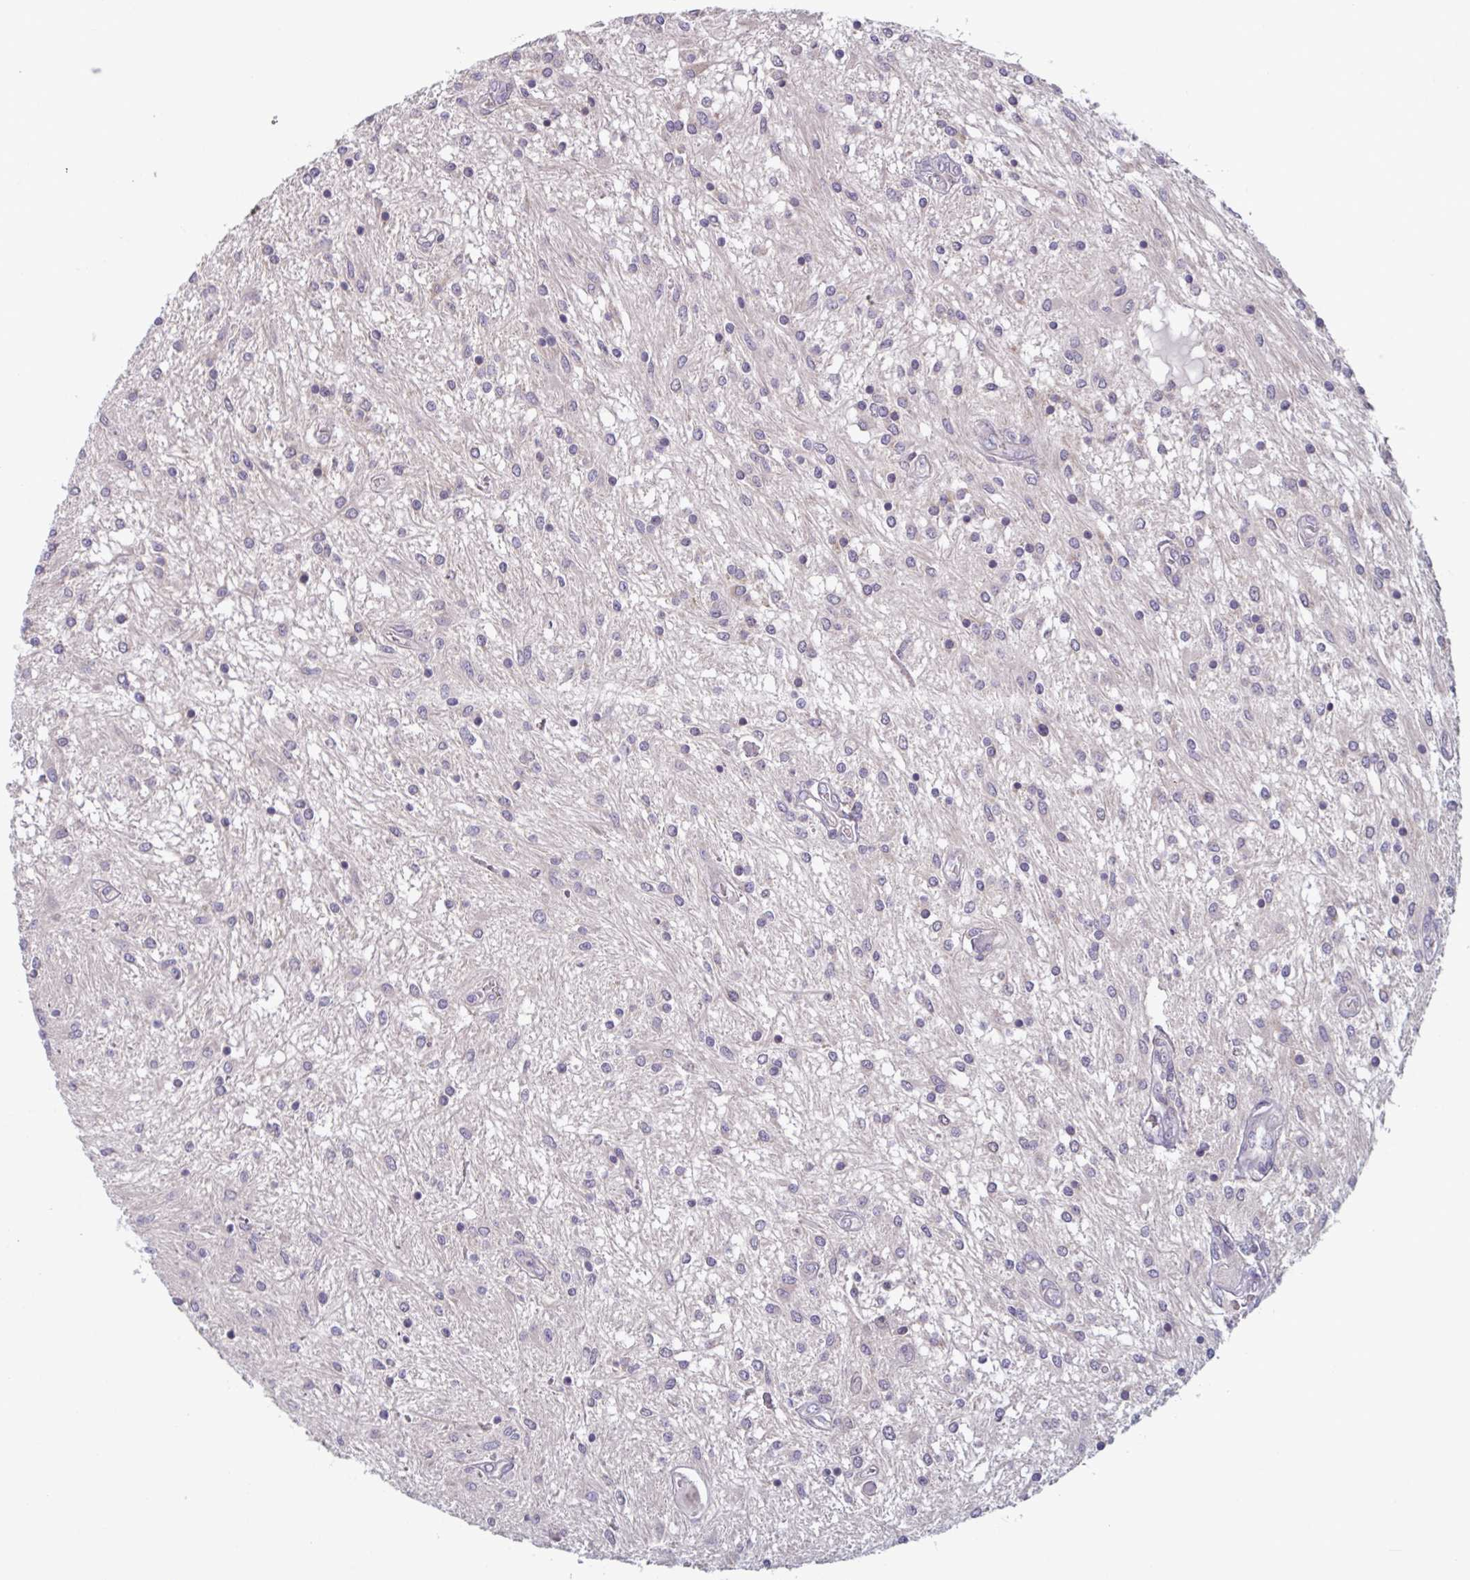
{"staining": {"intensity": "negative", "quantity": "none", "location": "none"}, "tissue": "glioma", "cell_type": "Tumor cells", "image_type": "cancer", "snomed": [{"axis": "morphology", "description": "Glioma, malignant, Low grade"}, {"axis": "topography", "description": "Cerebellum"}], "caption": "Human malignant low-grade glioma stained for a protein using immunohistochemistry (IHC) exhibits no staining in tumor cells.", "gene": "CD1E", "patient": {"sex": "female", "age": 14}}